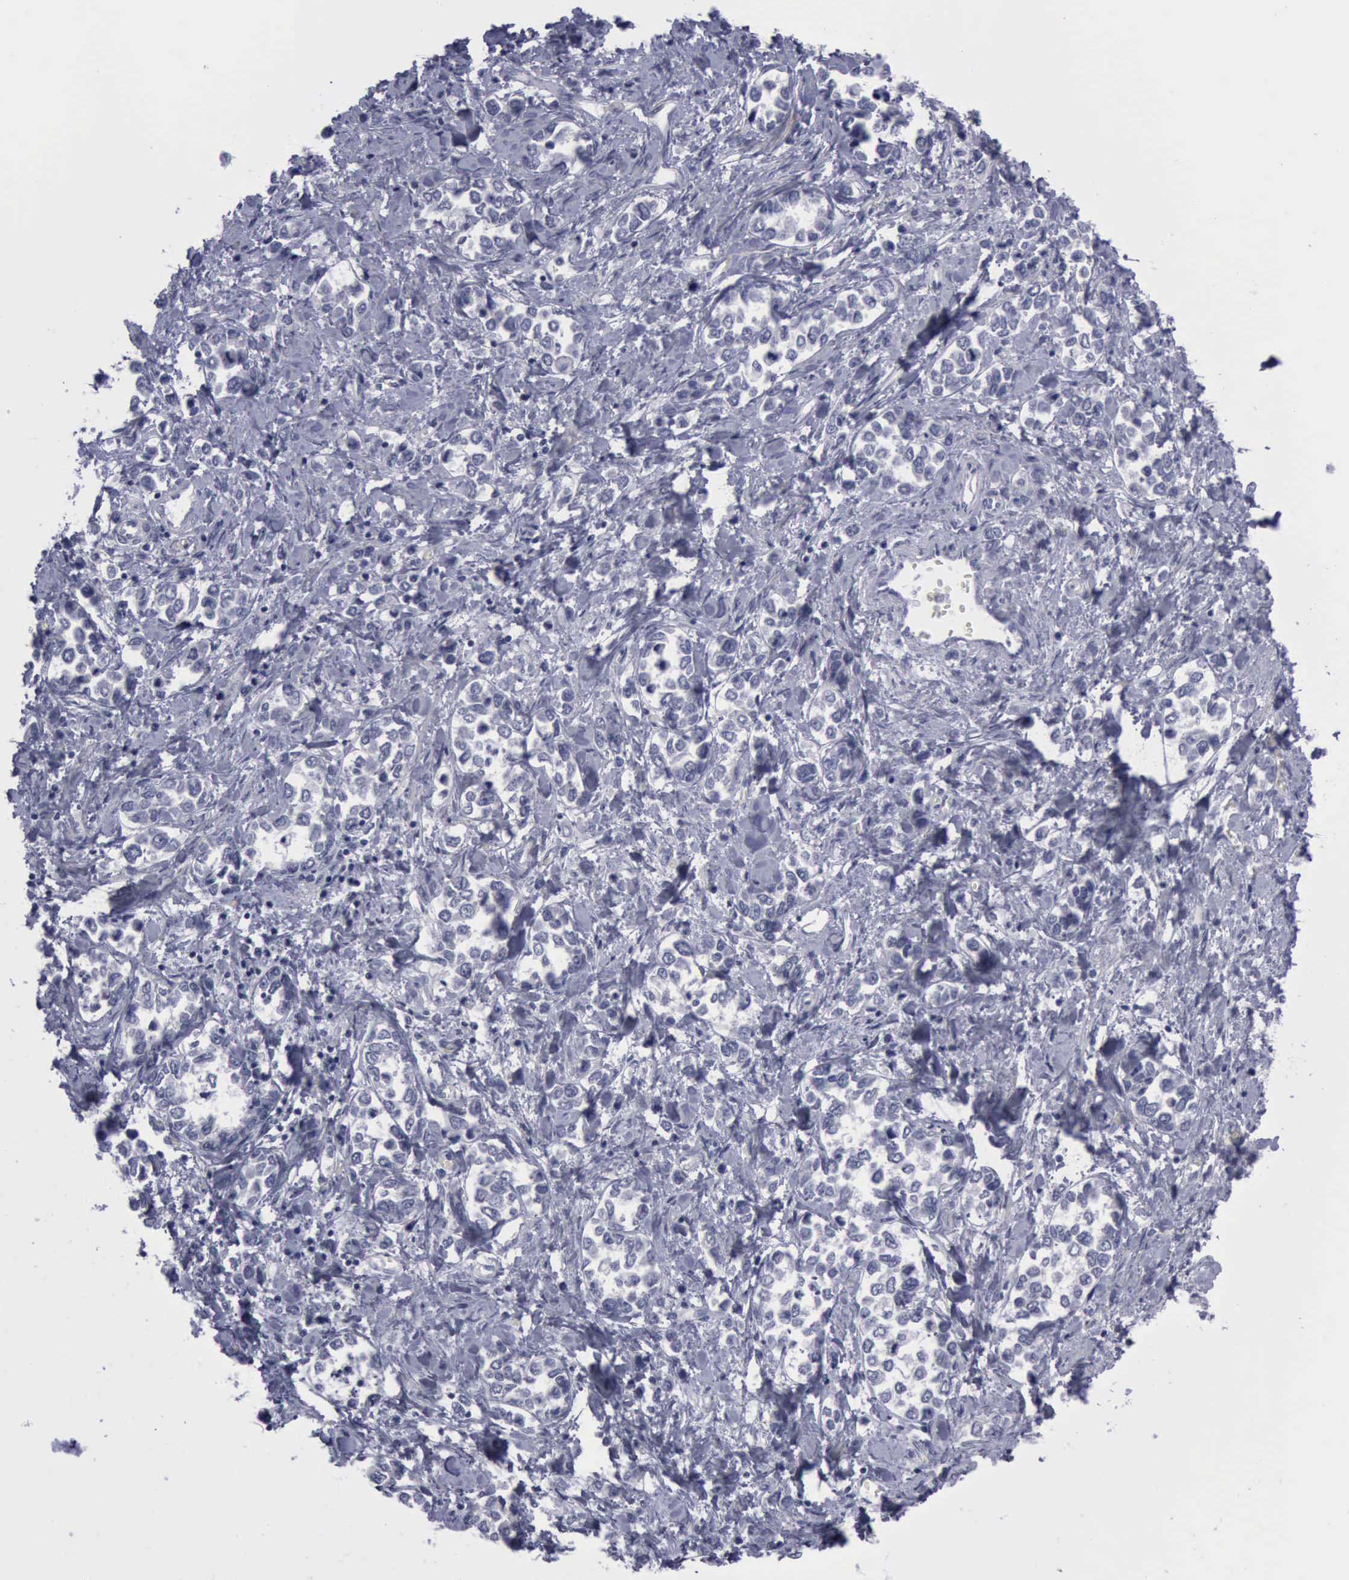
{"staining": {"intensity": "negative", "quantity": "none", "location": "none"}, "tissue": "stomach cancer", "cell_type": "Tumor cells", "image_type": "cancer", "snomed": [{"axis": "morphology", "description": "Adenocarcinoma, NOS"}, {"axis": "topography", "description": "Stomach, upper"}], "caption": "A high-resolution histopathology image shows immunohistochemistry (IHC) staining of stomach cancer (adenocarcinoma), which displays no significant staining in tumor cells. Nuclei are stained in blue.", "gene": "CDH2", "patient": {"sex": "male", "age": 76}}